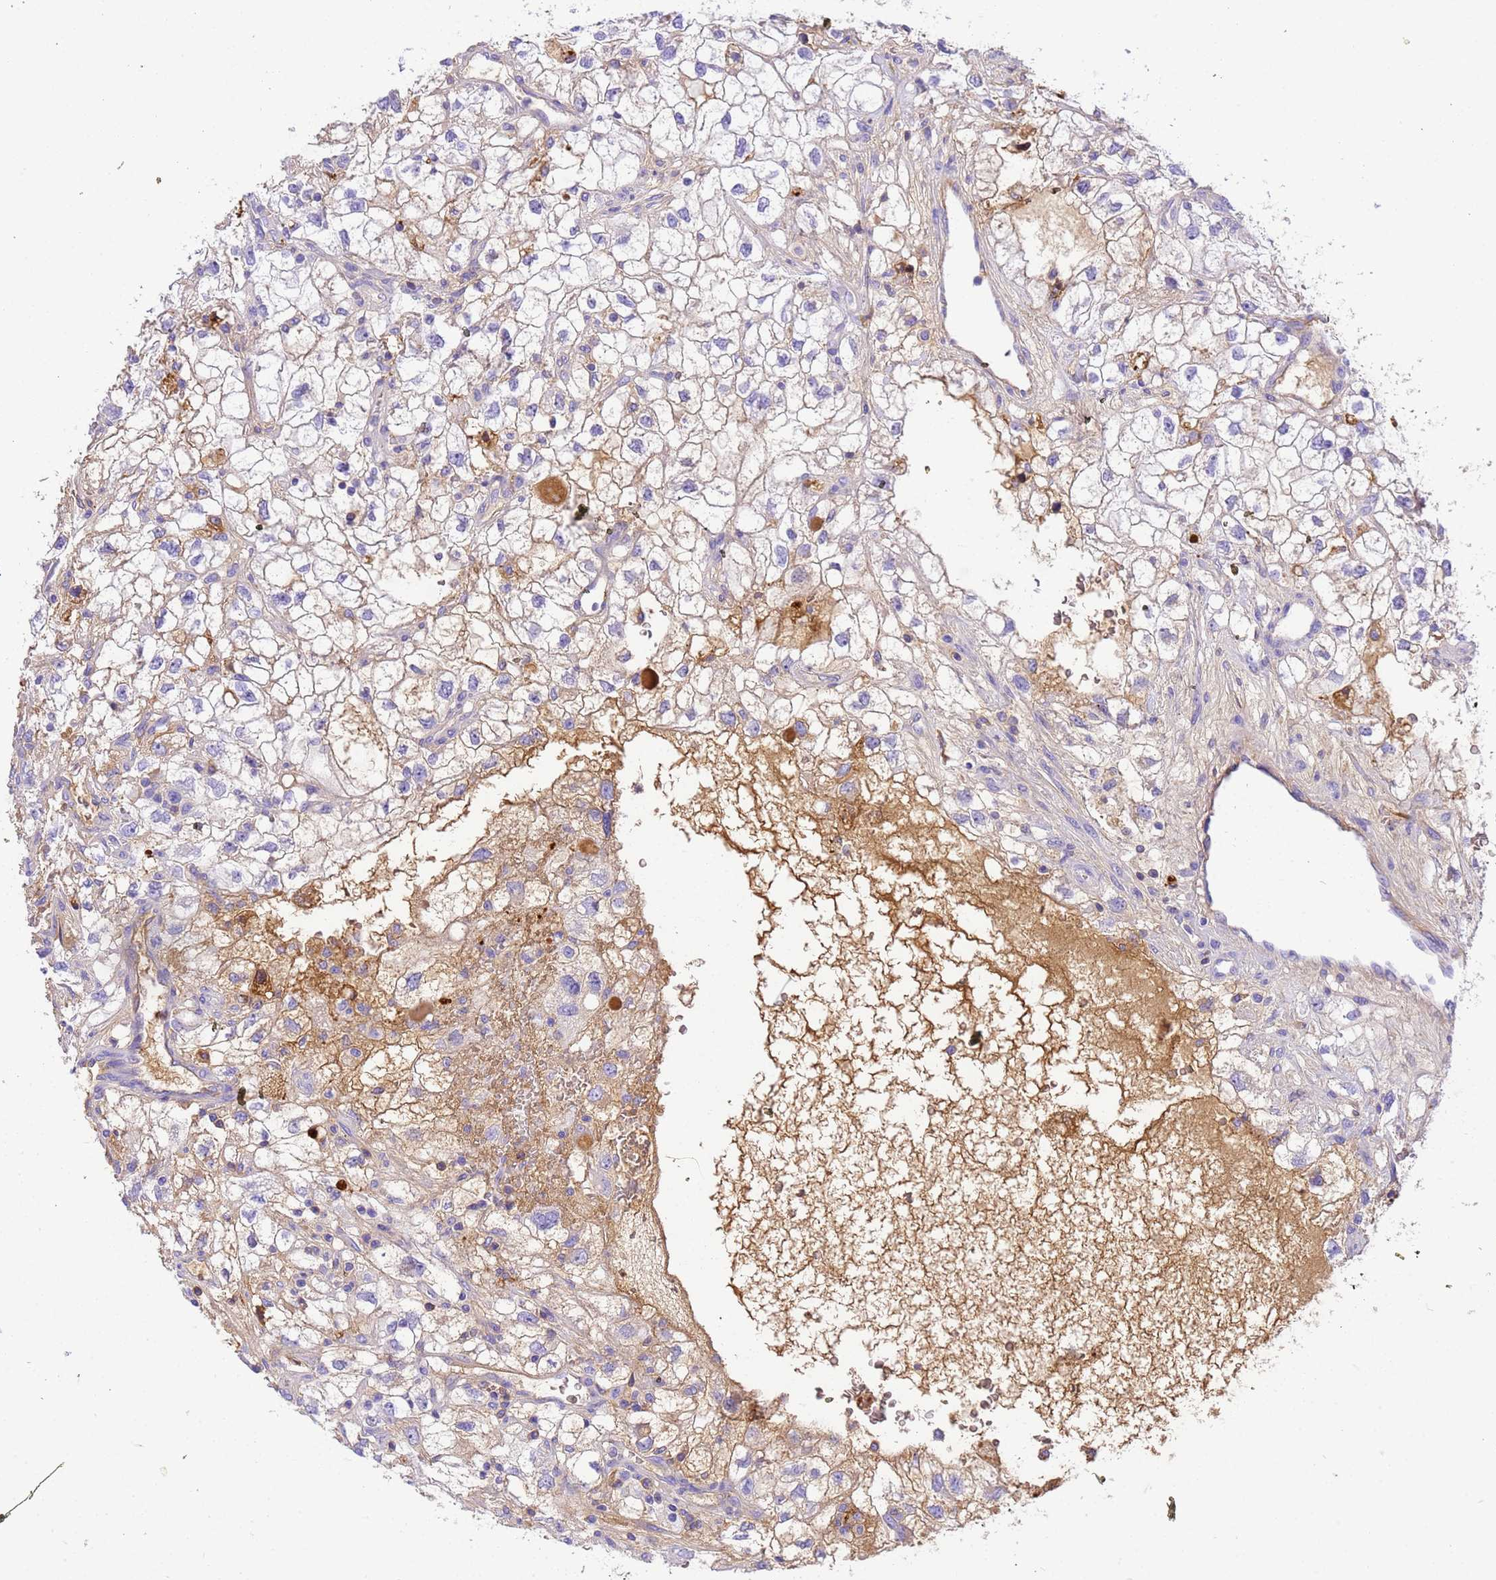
{"staining": {"intensity": "moderate", "quantity": "<25%", "location": "cytoplasmic/membranous"}, "tissue": "renal cancer", "cell_type": "Tumor cells", "image_type": "cancer", "snomed": [{"axis": "morphology", "description": "Adenocarcinoma, NOS"}, {"axis": "topography", "description": "Kidney"}], "caption": "Protein staining displays moderate cytoplasmic/membranous positivity in about <25% of tumor cells in adenocarcinoma (renal).", "gene": "CFHR2", "patient": {"sex": "male", "age": 59}}